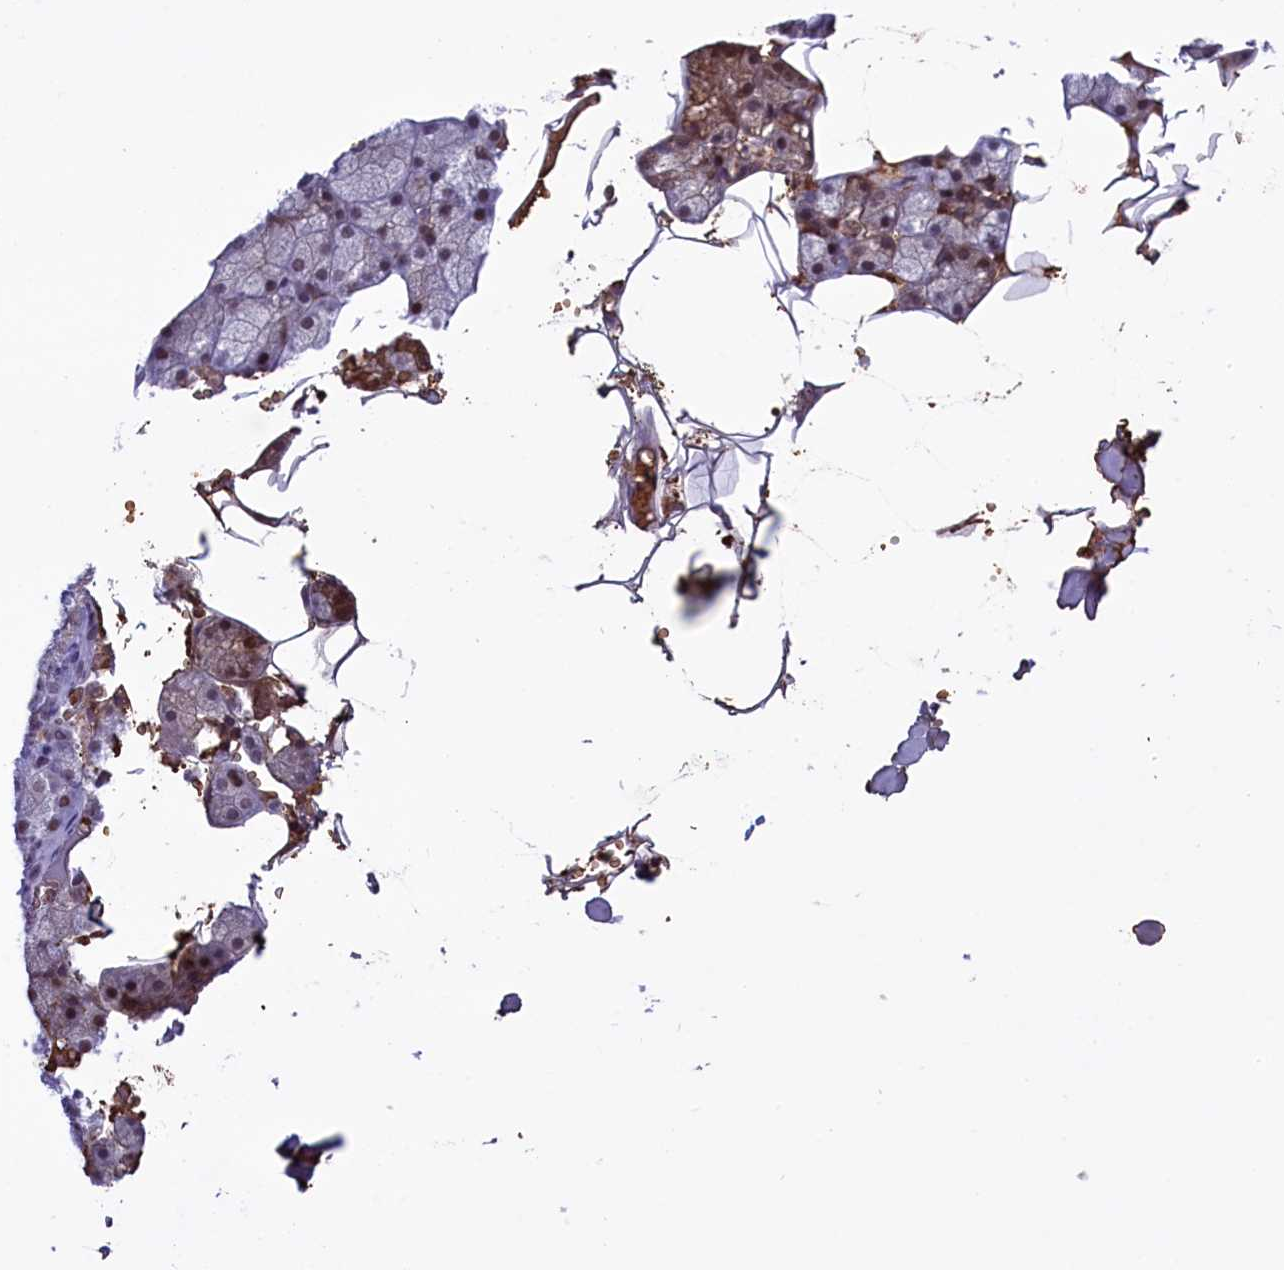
{"staining": {"intensity": "moderate", "quantity": "<25%", "location": "nuclear"}, "tissue": "salivary gland", "cell_type": "Glandular cells", "image_type": "normal", "snomed": [{"axis": "morphology", "description": "Normal tissue, NOS"}, {"axis": "topography", "description": "Salivary gland"}], "caption": "Immunohistochemistry of normal salivary gland shows low levels of moderate nuclear positivity in about <25% of glandular cells.", "gene": "MPHOSPH8", "patient": {"sex": "male", "age": 62}}